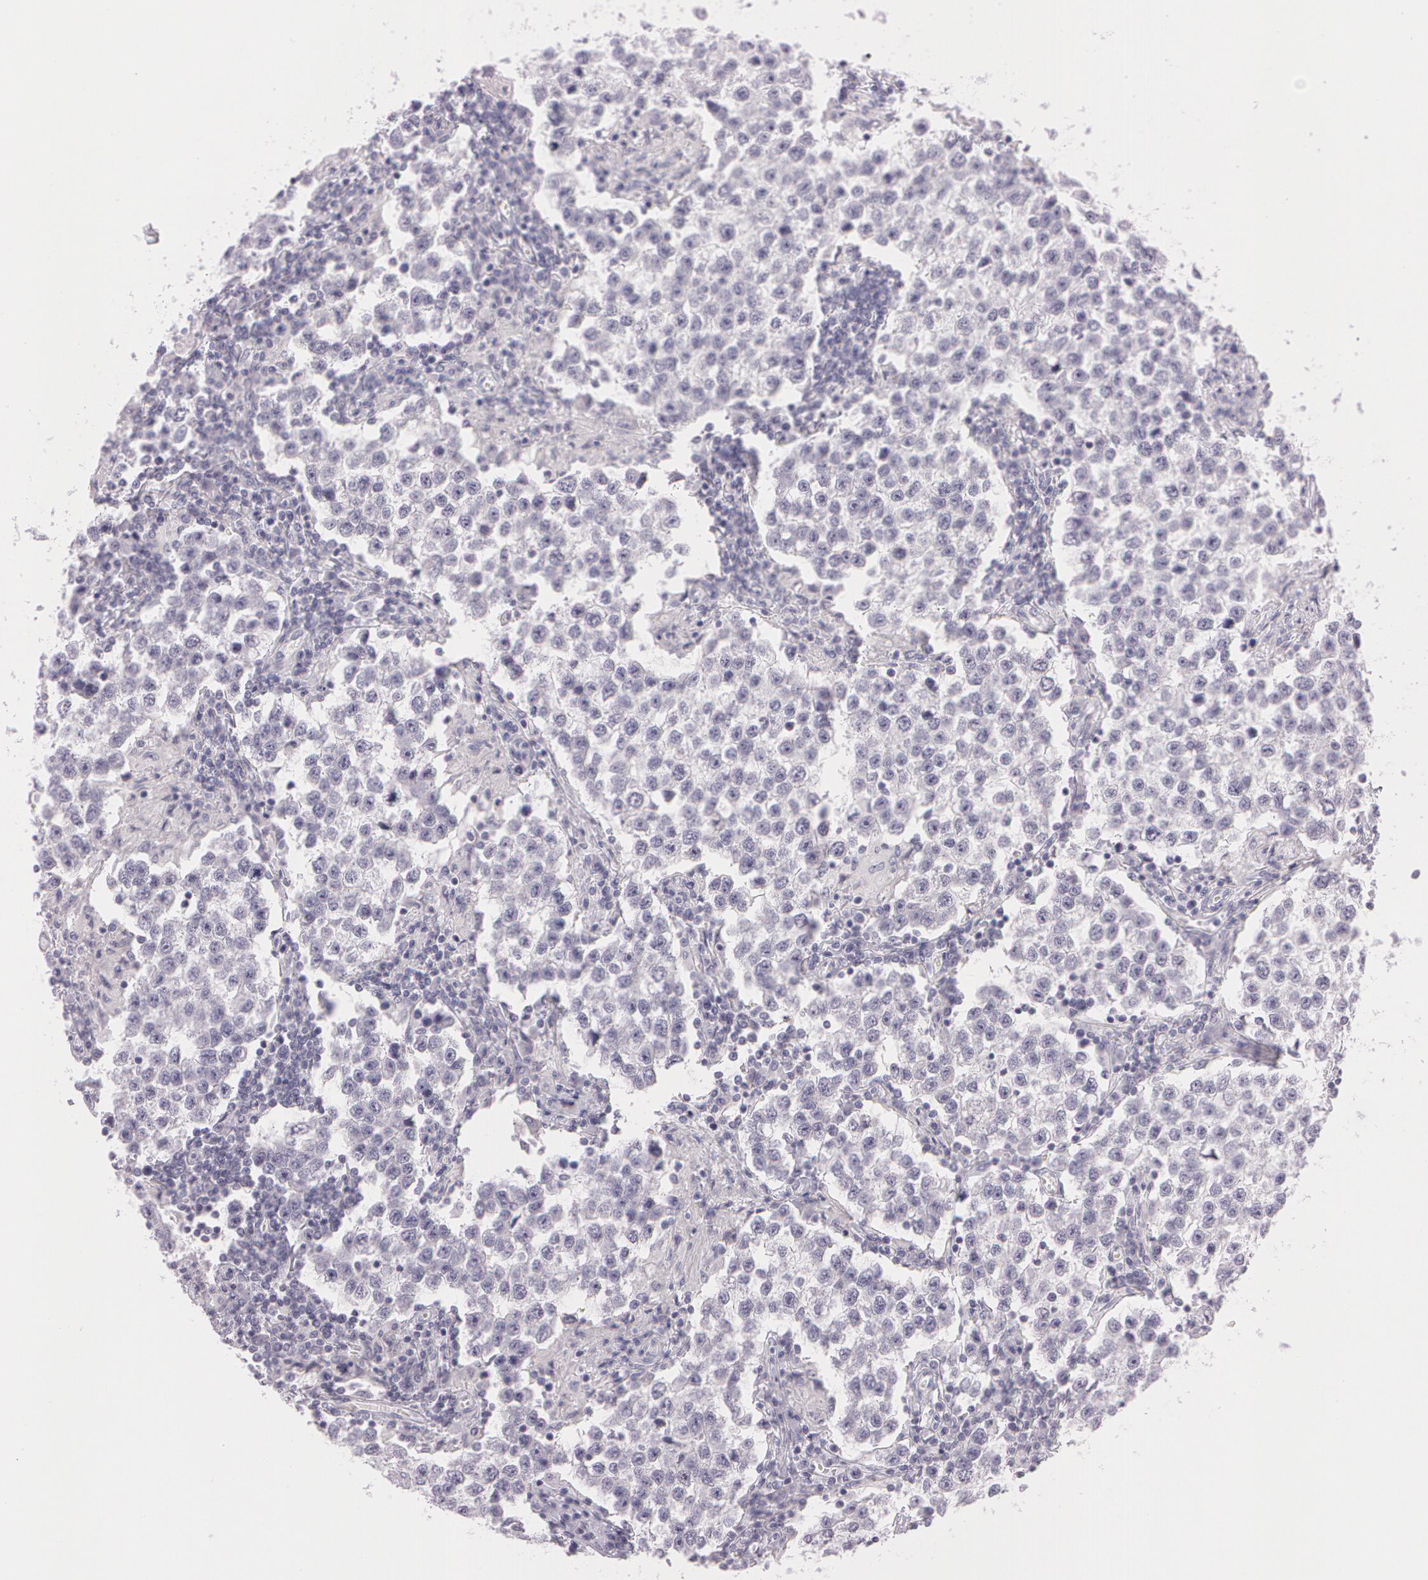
{"staining": {"intensity": "negative", "quantity": "none", "location": "none"}, "tissue": "testis cancer", "cell_type": "Tumor cells", "image_type": "cancer", "snomed": [{"axis": "morphology", "description": "Seminoma, NOS"}, {"axis": "topography", "description": "Testis"}], "caption": "A high-resolution image shows immunohistochemistry staining of testis cancer, which reveals no significant staining in tumor cells. The staining was performed using DAB to visualize the protein expression in brown, while the nuclei were stained in blue with hematoxylin (Magnification: 20x).", "gene": "OTC", "patient": {"sex": "male", "age": 36}}